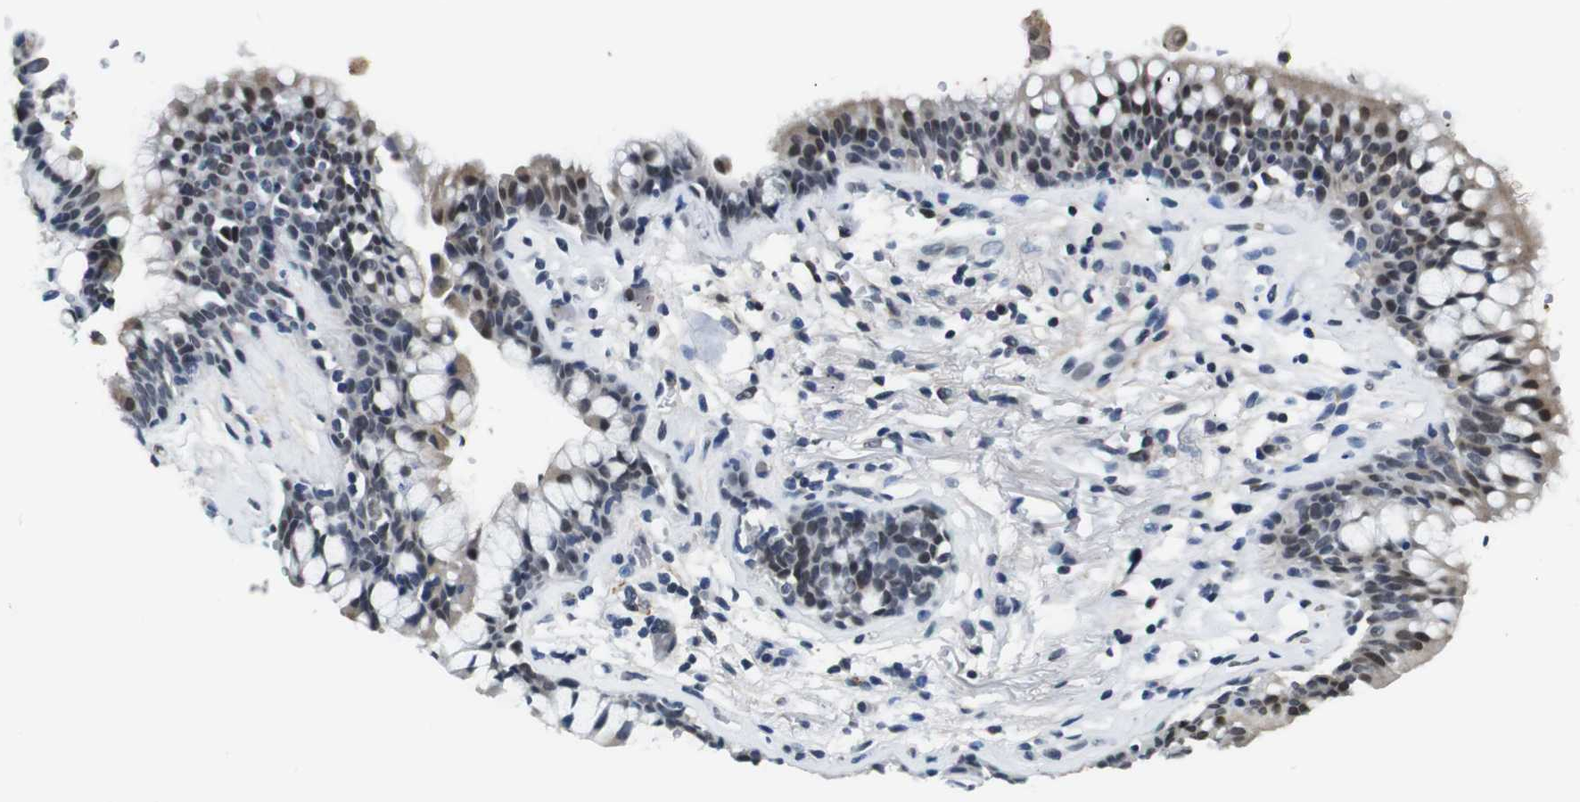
{"staining": {"intensity": "moderate", "quantity": ">75%", "location": "cytoplasmic/membranous,nuclear"}, "tissue": "bronchus", "cell_type": "Respiratory epithelial cells", "image_type": "normal", "snomed": [{"axis": "morphology", "description": "Normal tissue, NOS"}, {"axis": "topography", "description": "Cartilage tissue"}, {"axis": "topography", "description": "Bronchus"}], "caption": "A high-resolution image shows IHC staining of normal bronchus, which displays moderate cytoplasmic/membranous,nuclear positivity in about >75% of respiratory epithelial cells.", "gene": "ILDR2", "patient": {"sex": "female", "age": 53}}